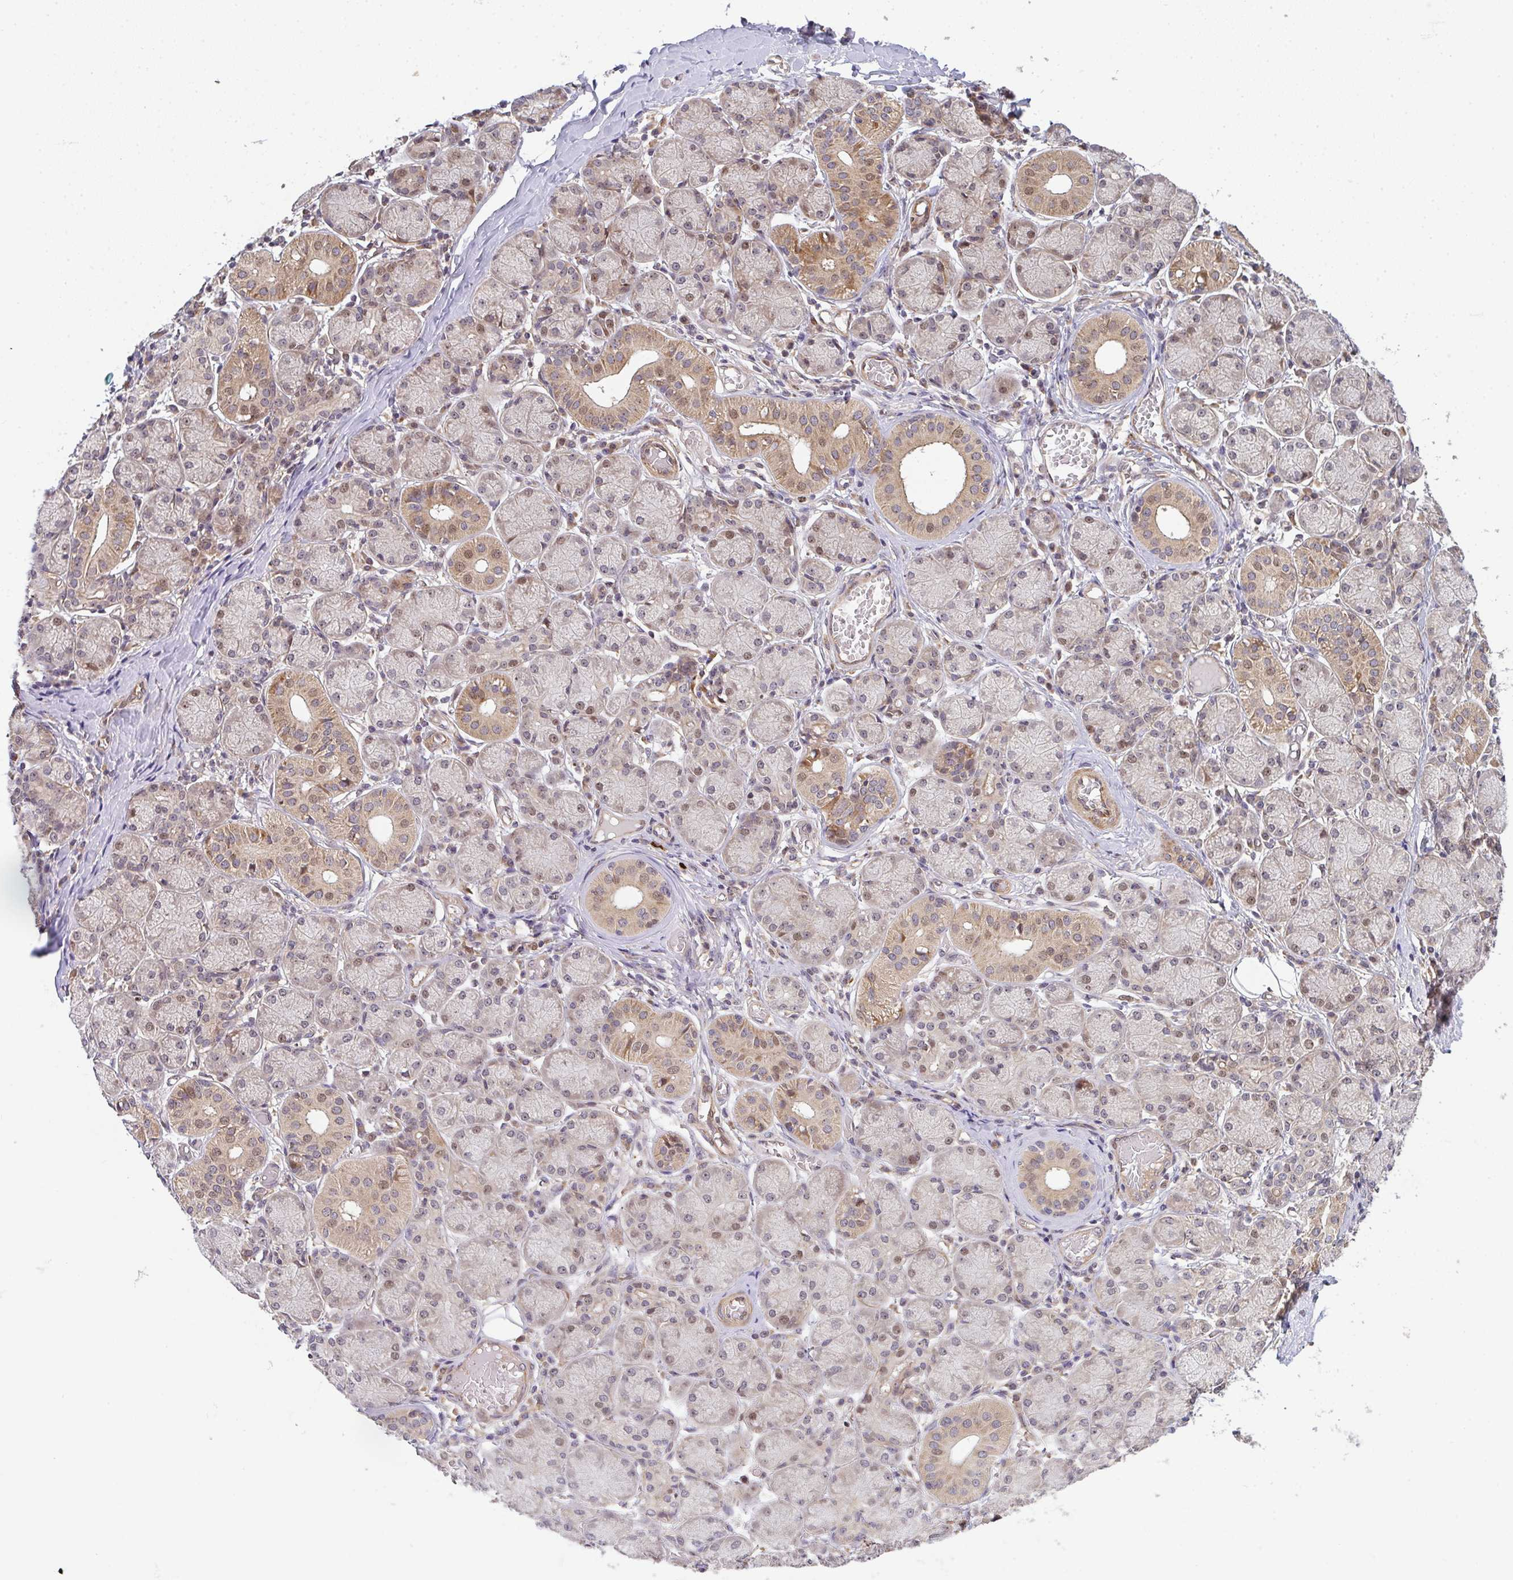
{"staining": {"intensity": "weak", "quantity": "25%-75%", "location": "cytoplasmic/membranous,nuclear"}, "tissue": "salivary gland", "cell_type": "Glandular cells", "image_type": "normal", "snomed": [{"axis": "morphology", "description": "Normal tissue, NOS"}, {"axis": "topography", "description": "Salivary gland"}], "caption": "Immunohistochemical staining of benign salivary gland exhibits weak cytoplasmic/membranous,nuclear protein expression in approximately 25%-75% of glandular cells.", "gene": "SIMC1", "patient": {"sex": "female", "age": 24}}